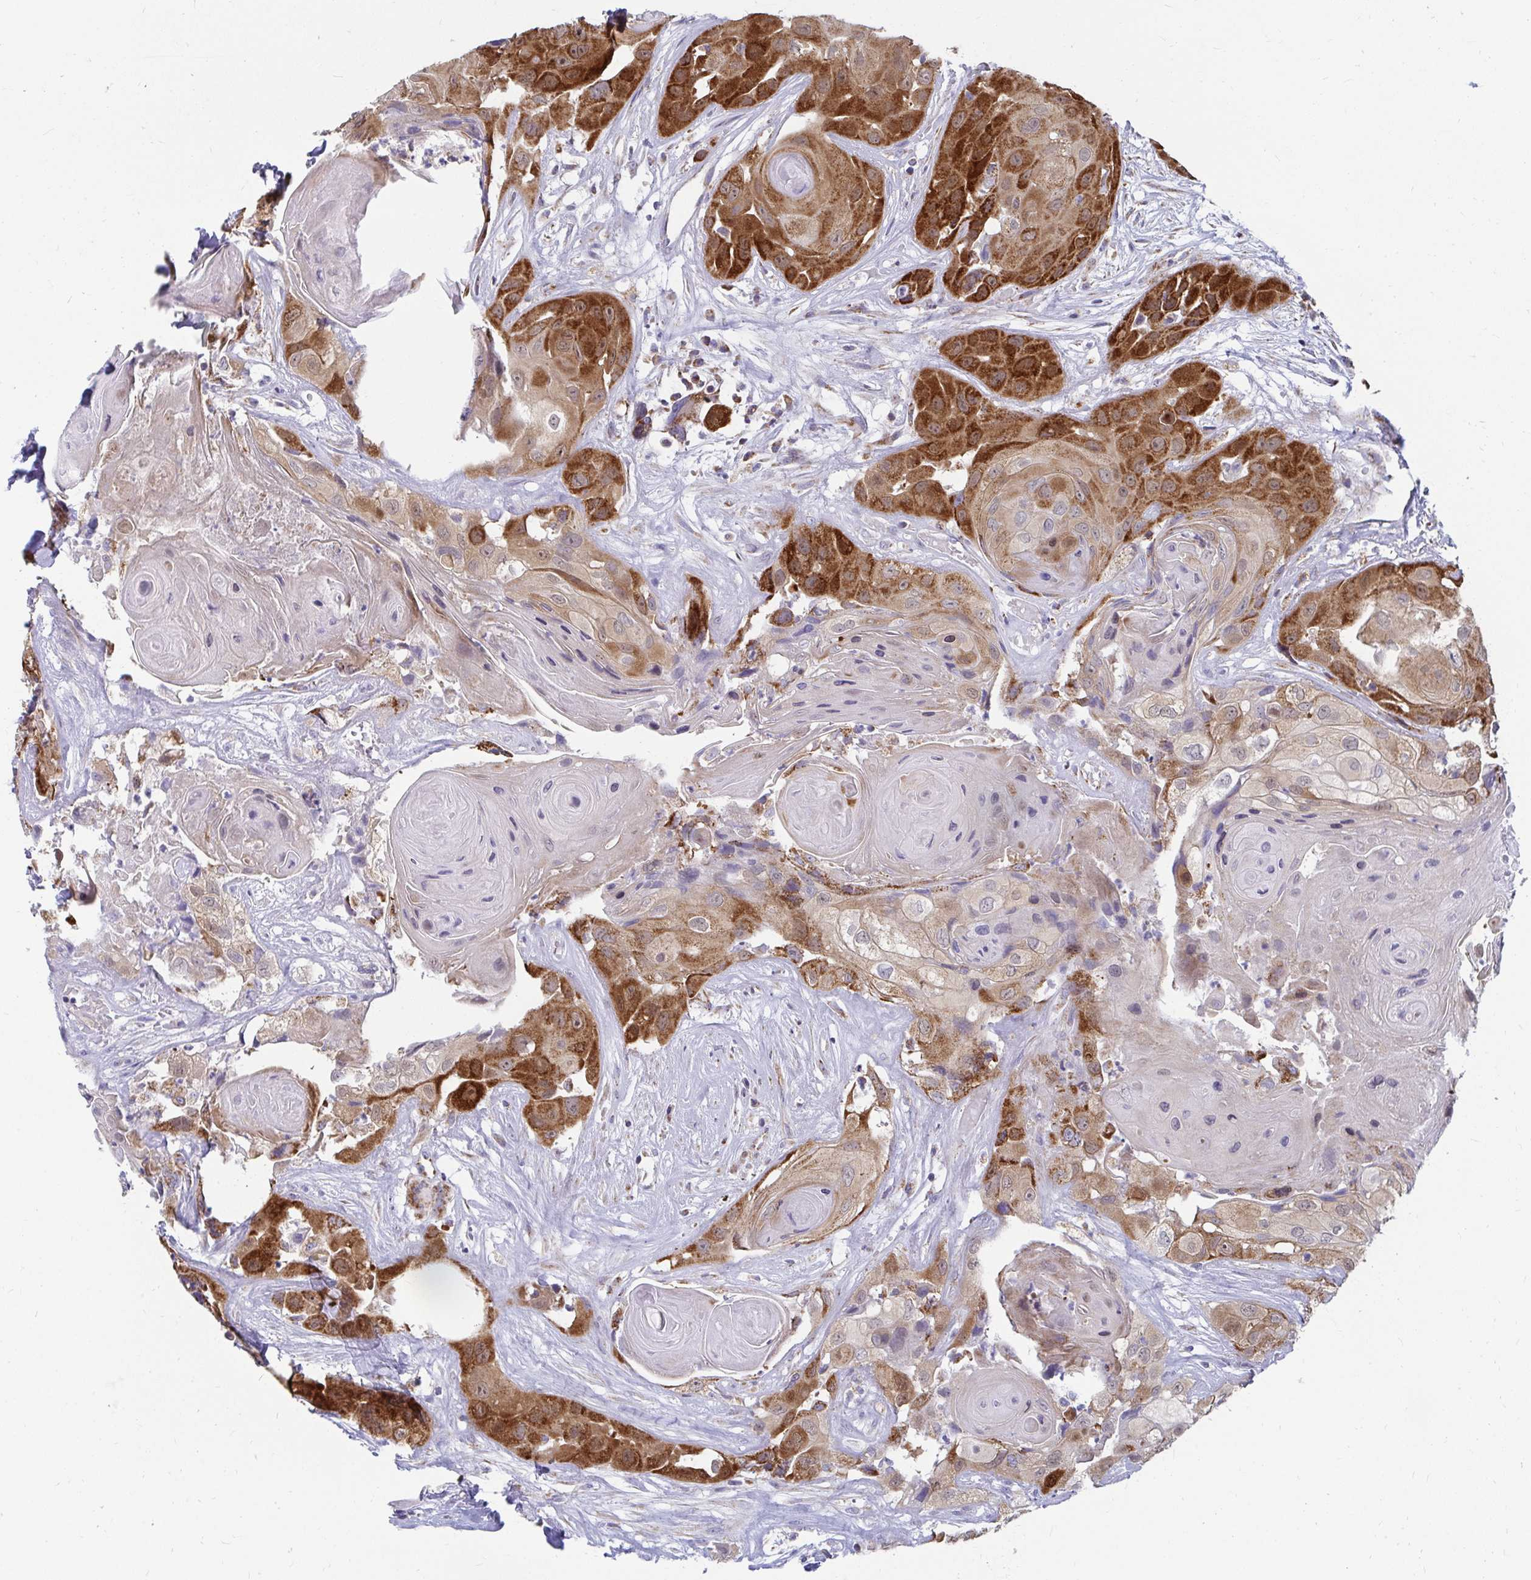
{"staining": {"intensity": "strong", "quantity": ">75%", "location": "cytoplasmic/membranous"}, "tissue": "head and neck cancer", "cell_type": "Tumor cells", "image_type": "cancer", "snomed": [{"axis": "morphology", "description": "Squamous cell carcinoma, NOS"}, {"axis": "topography", "description": "Head-Neck"}], "caption": "Strong cytoplasmic/membranous expression is seen in approximately >75% of tumor cells in head and neck squamous cell carcinoma.", "gene": "EXOC5", "patient": {"sex": "male", "age": 83}}